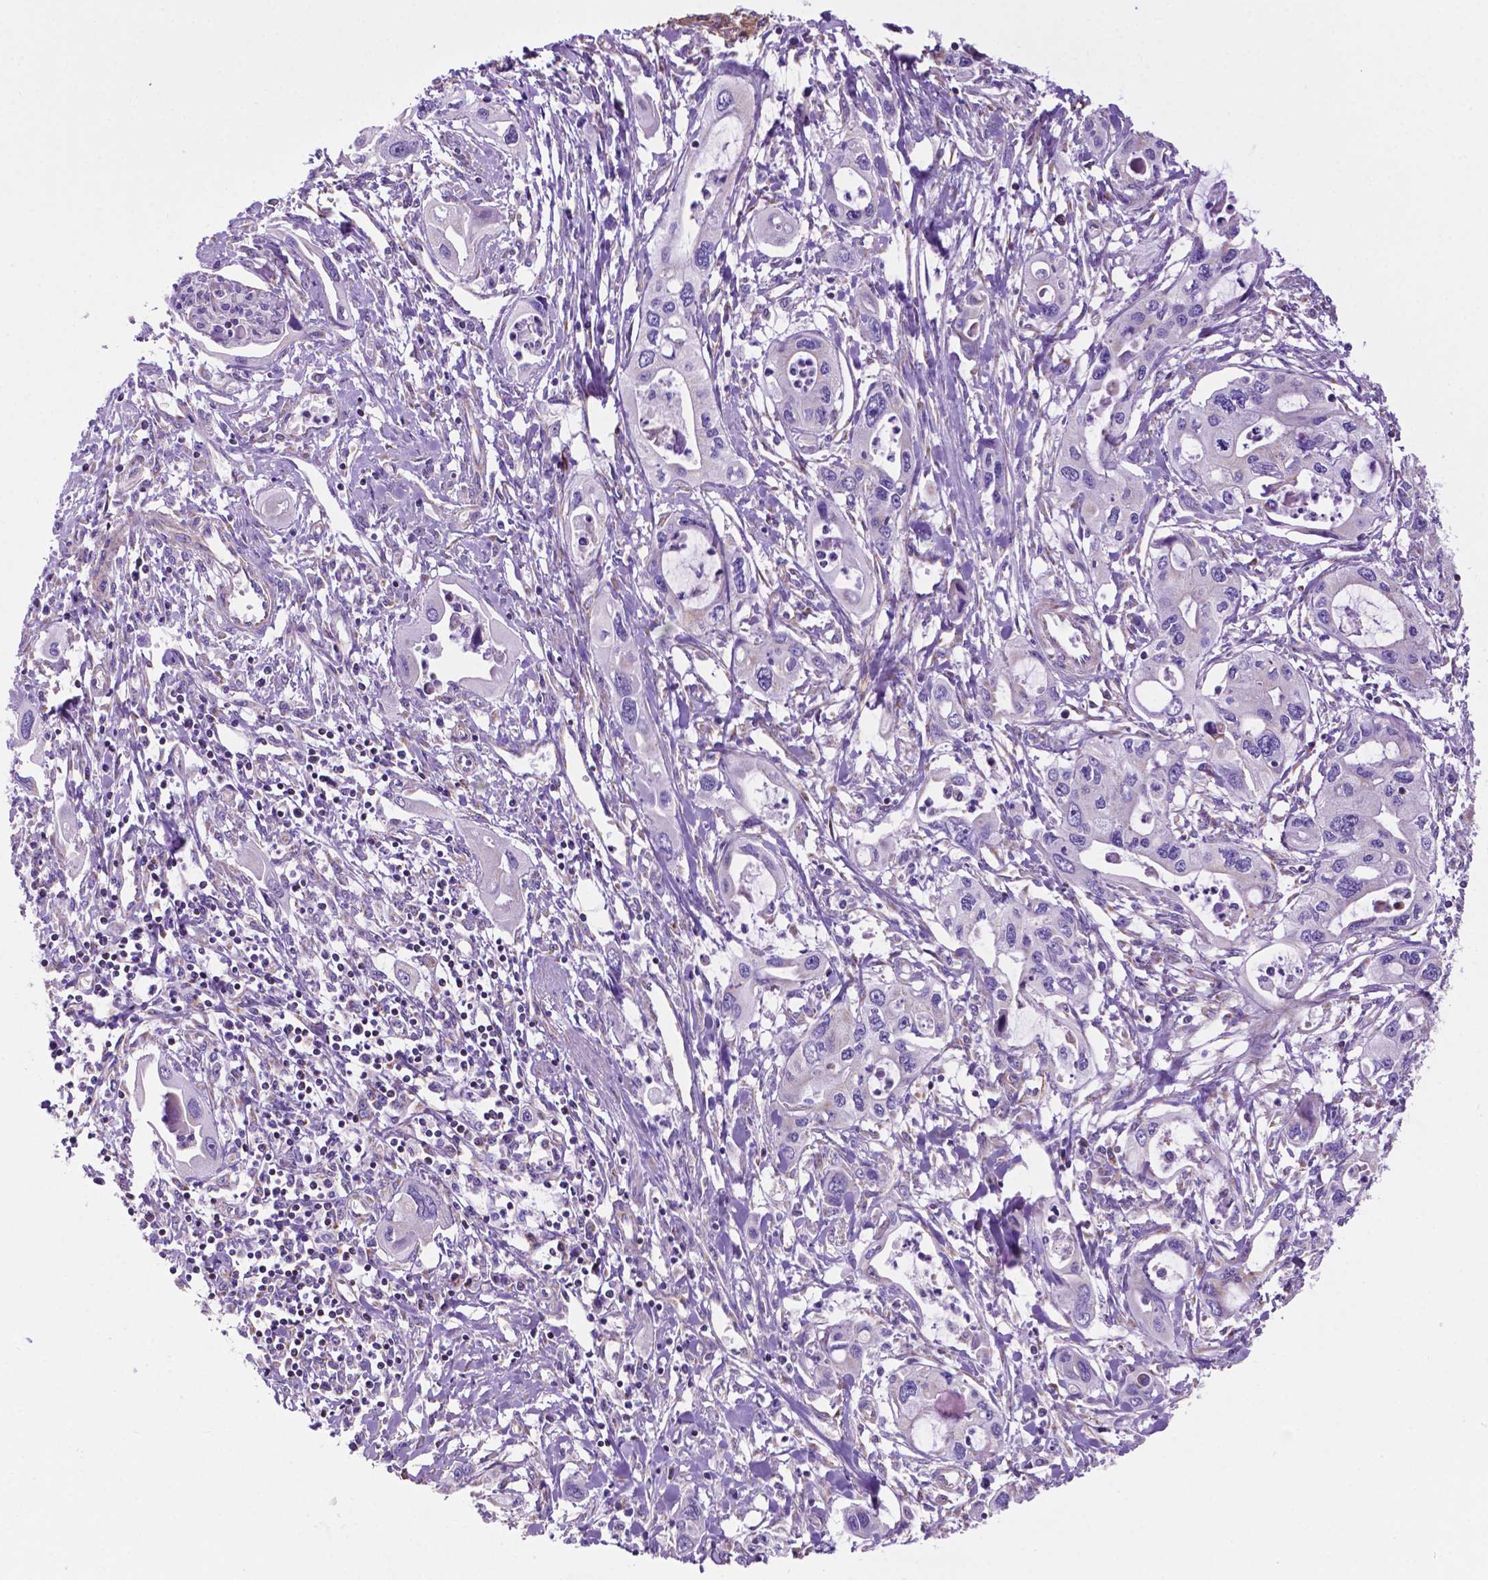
{"staining": {"intensity": "negative", "quantity": "none", "location": "none"}, "tissue": "pancreatic cancer", "cell_type": "Tumor cells", "image_type": "cancer", "snomed": [{"axis": "morphology", "description": "Adenocarcinoma, NOS"}, {"axis": "topography", "description": "Pancreas"}], "caption": "Adenocarcinoma (pancreatic) was stained to show a protein in brown. There is no significant staining in tumor cells.", "gene": "PHYHIP", "patient": {"sex": "male", "age": 60}}